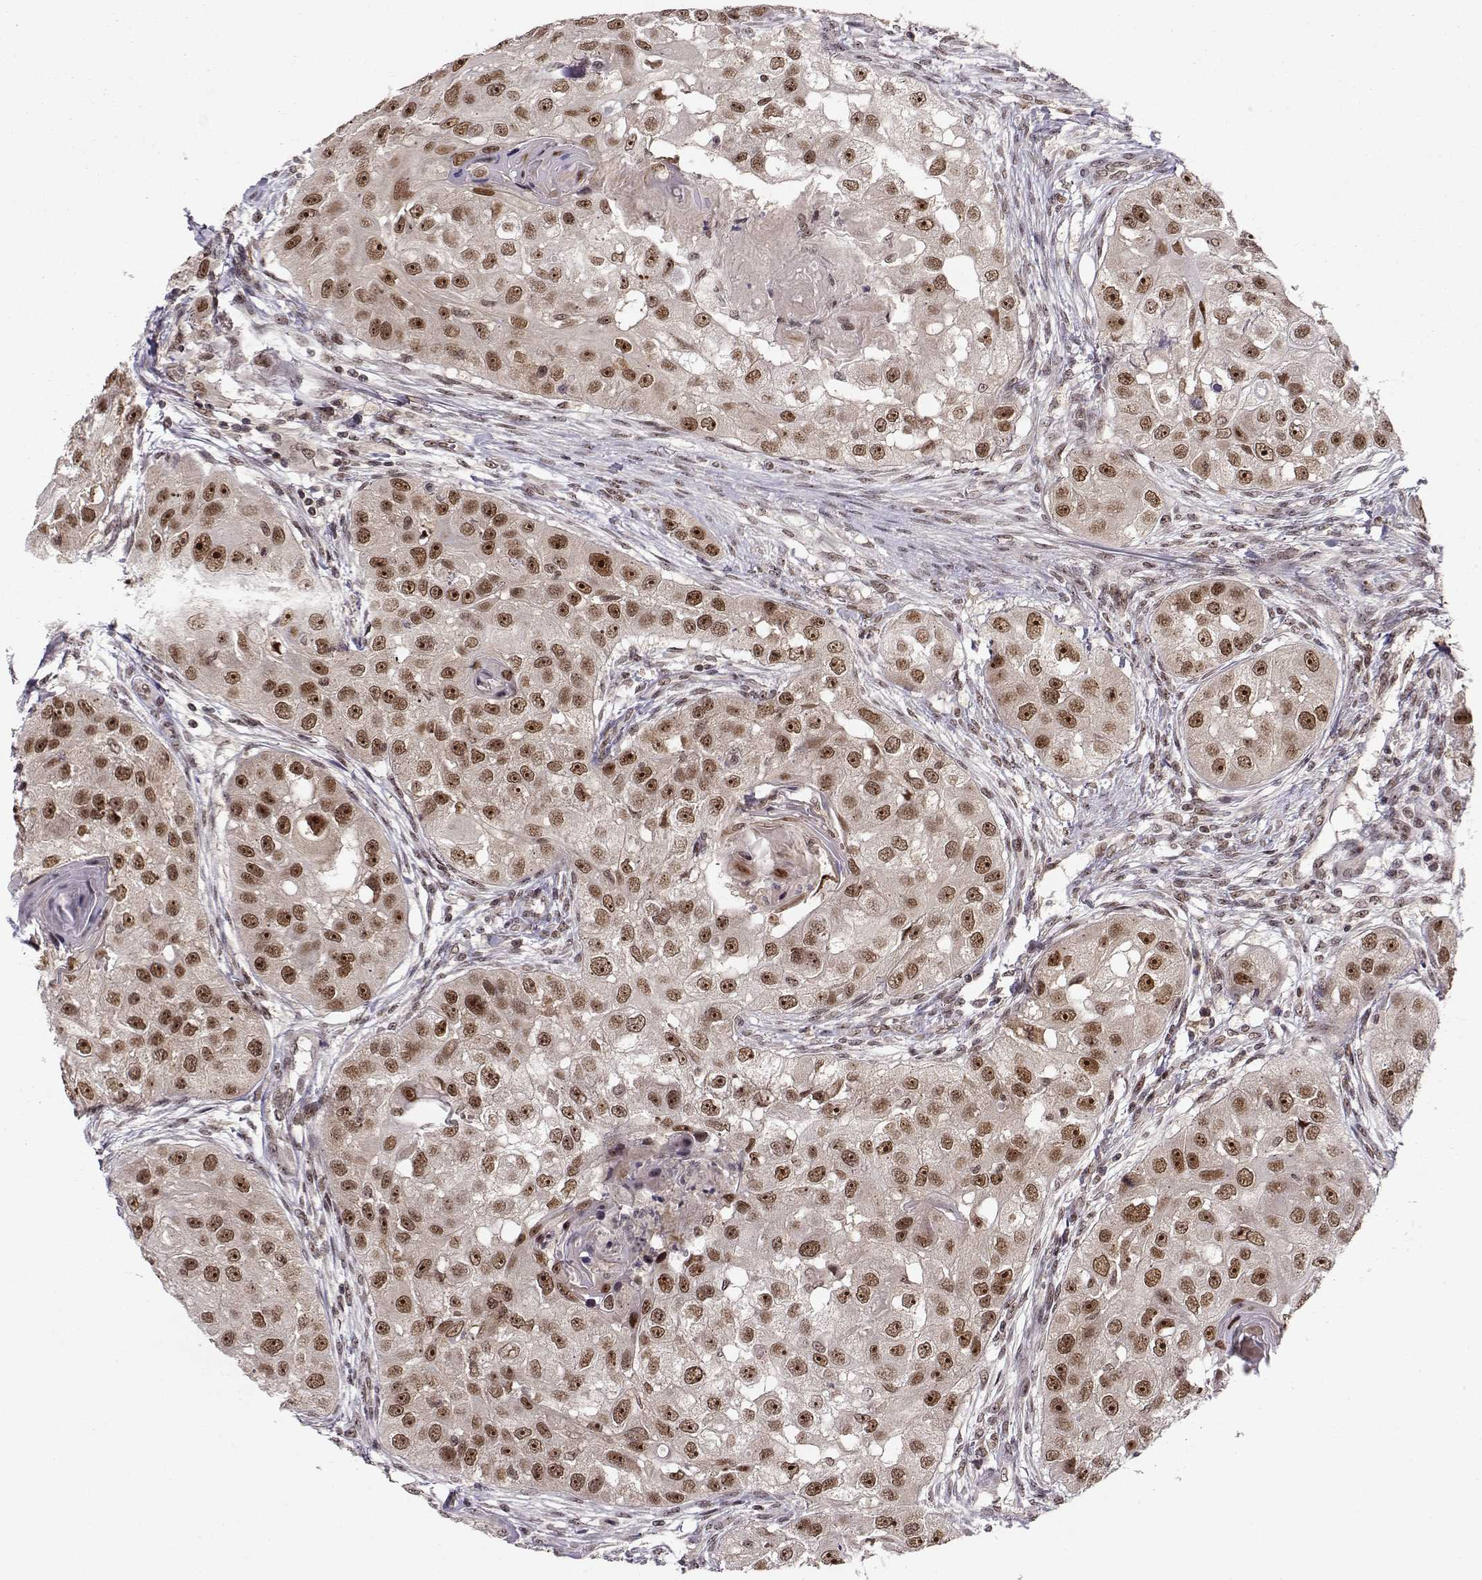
{"staining": {"intensity": "strong", "quantity": ">75%", "location": "nuclear"}, "tissue": "head and neck cancer", "cell_type": "Tumor cells", "image_type": "cancer", "snomed": [{"axis": "morphology", "description": "Squamous cell carcinoma, NOS"}, {"axis": "topography", "description": "Head-Neck"}], "caption": "Squamous cell carcinoma (head and neck) stained with a brown dye exhibits strong nuclear positive positivity in about >75% of tumor cells.", "gene": "CSNK2A1", "patient": {"sex": "male", "age": 51}}